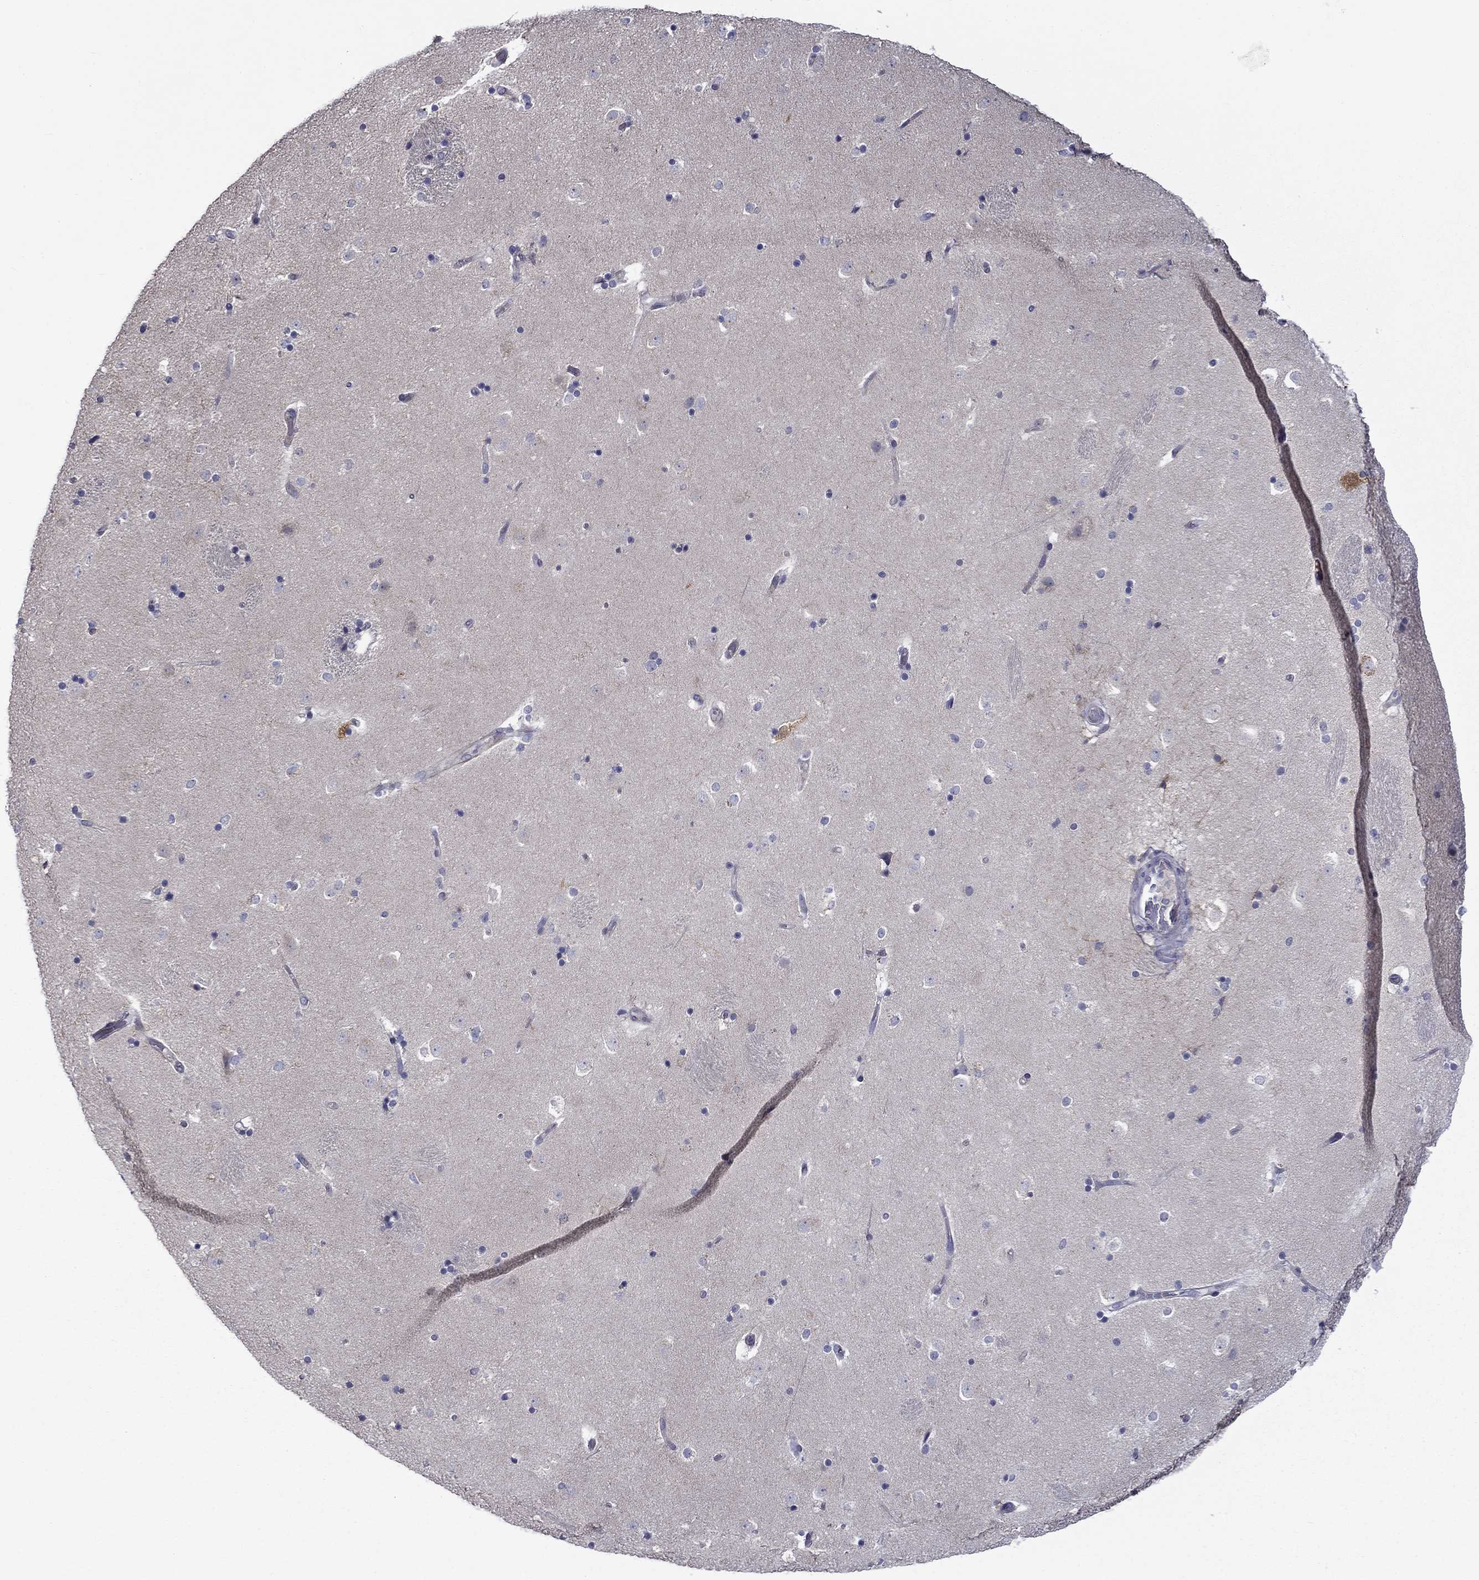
{"staining": {"intensity": "negative", "quantity": "none", "location": "none"}, "tissue": "caudate", "cell_type": "Glial cells", "image_type": "normal", "snomed": [{"axis": "morphology", "description": "Normal tissue, NOS"}, {"axis": "topography", "description": "Lateral ventricle wall"}], "caption": "This histopathology image is of benign caudate stained with IHC to label a protein in brown with the nuclei are counter-stained blue. There is no expression in glial cells. (Brightfield microscopy of DAB (3,3'-diaminobenzidine) immunohistochemistry at high magnification).", "gene": "SPATA7", "patient": {"sex": "male", "age": 51}}